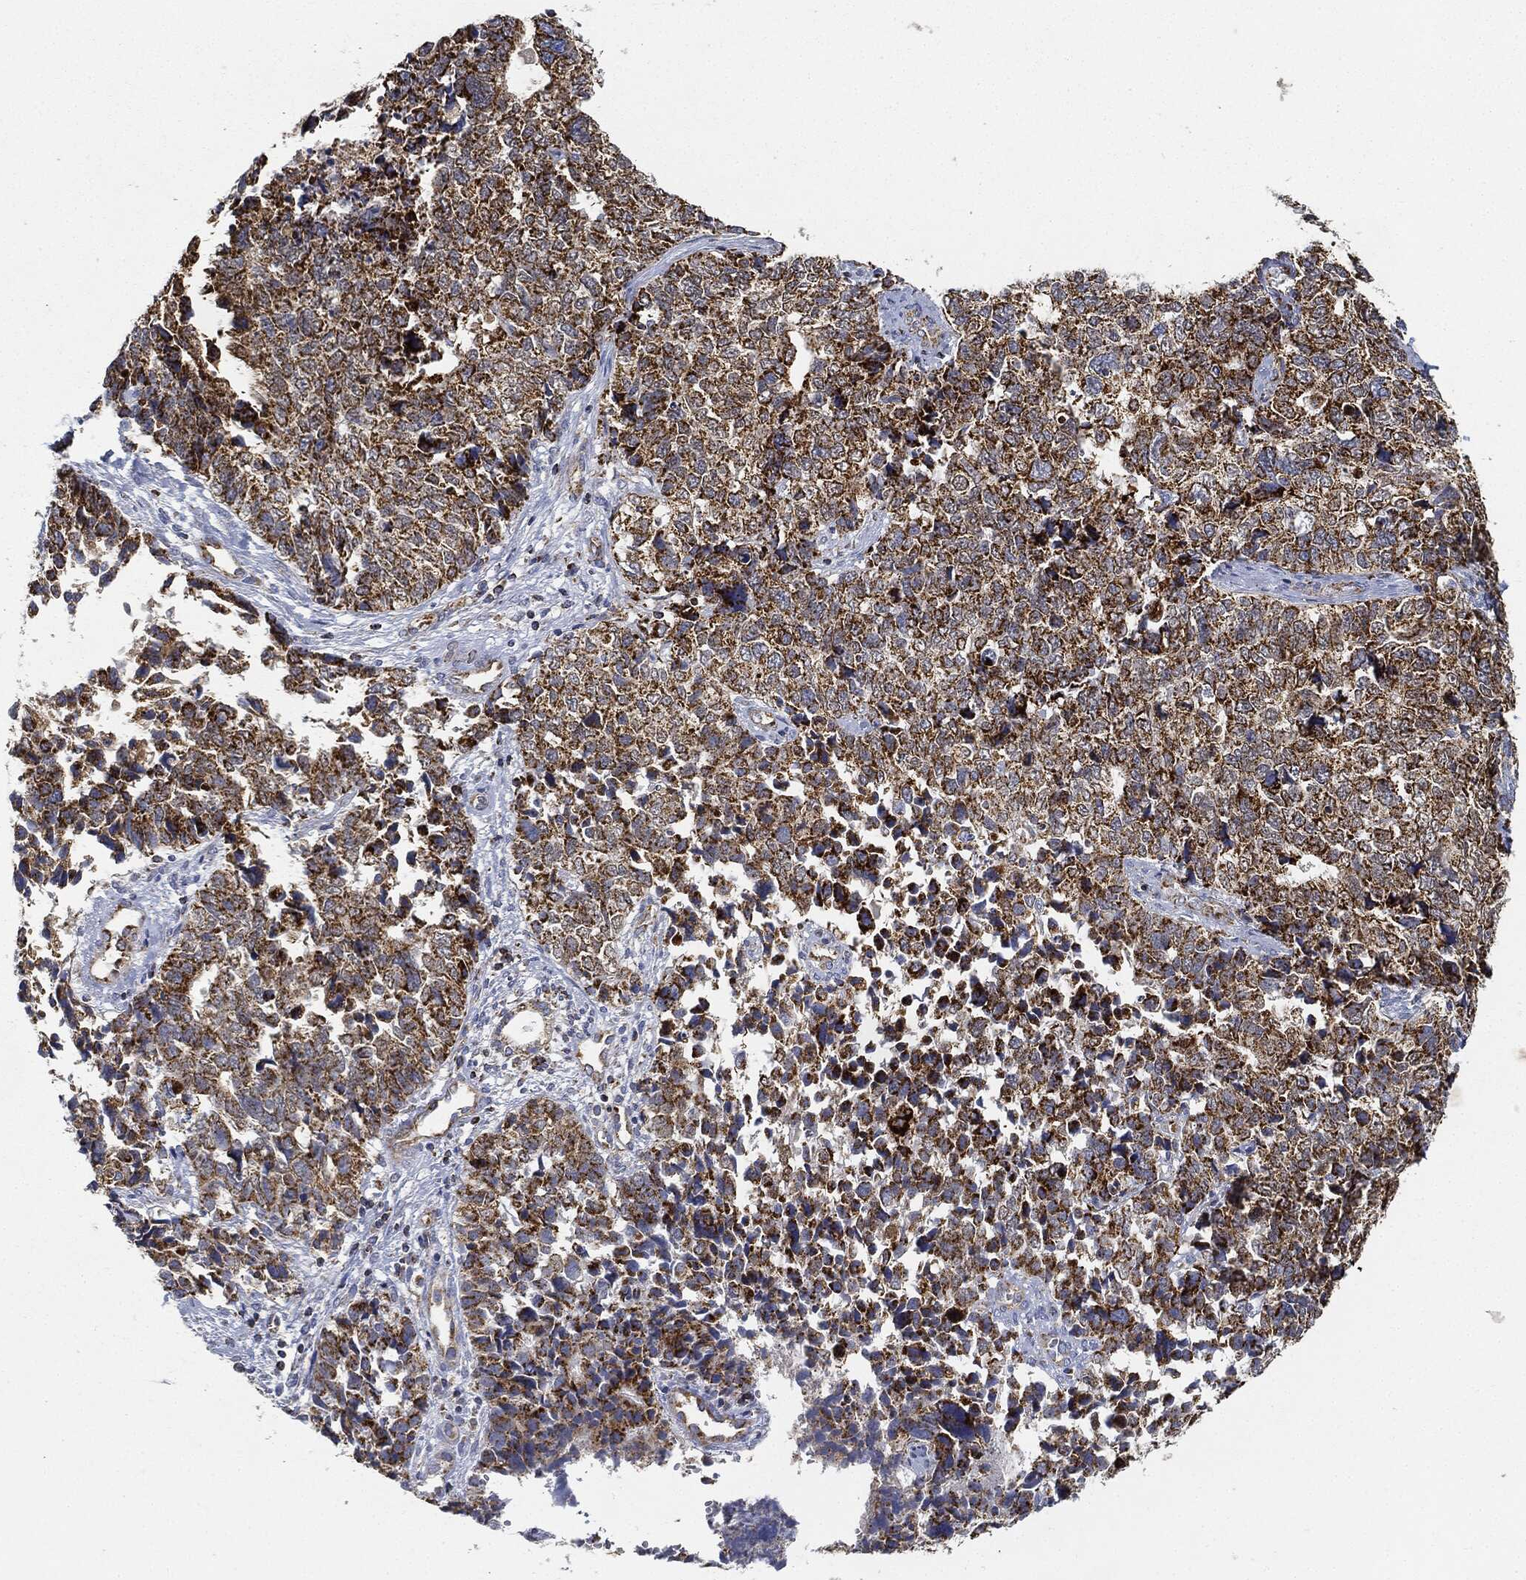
{"staining": {"intensity": "strong", "quantity": ">75%", "location": "cytoplasmic/membranous"}, "tissue": "cervical cancer", "cell_type": "Tumor cells", "image_type": "cancer", "snomed": [{"axis": "morphology", "description": "Squamous cell carcinoma, NOS"}, {"axis": "topography", "description": "Cervix"}], "caption": "Cervical cancer (squamous cell carcinoma) stained for a protein shows strong cytoplasmic/membranous positivity in tumor cells.", "gene": "CAPN15", "patient": {"sex": "female", "age": 63}}